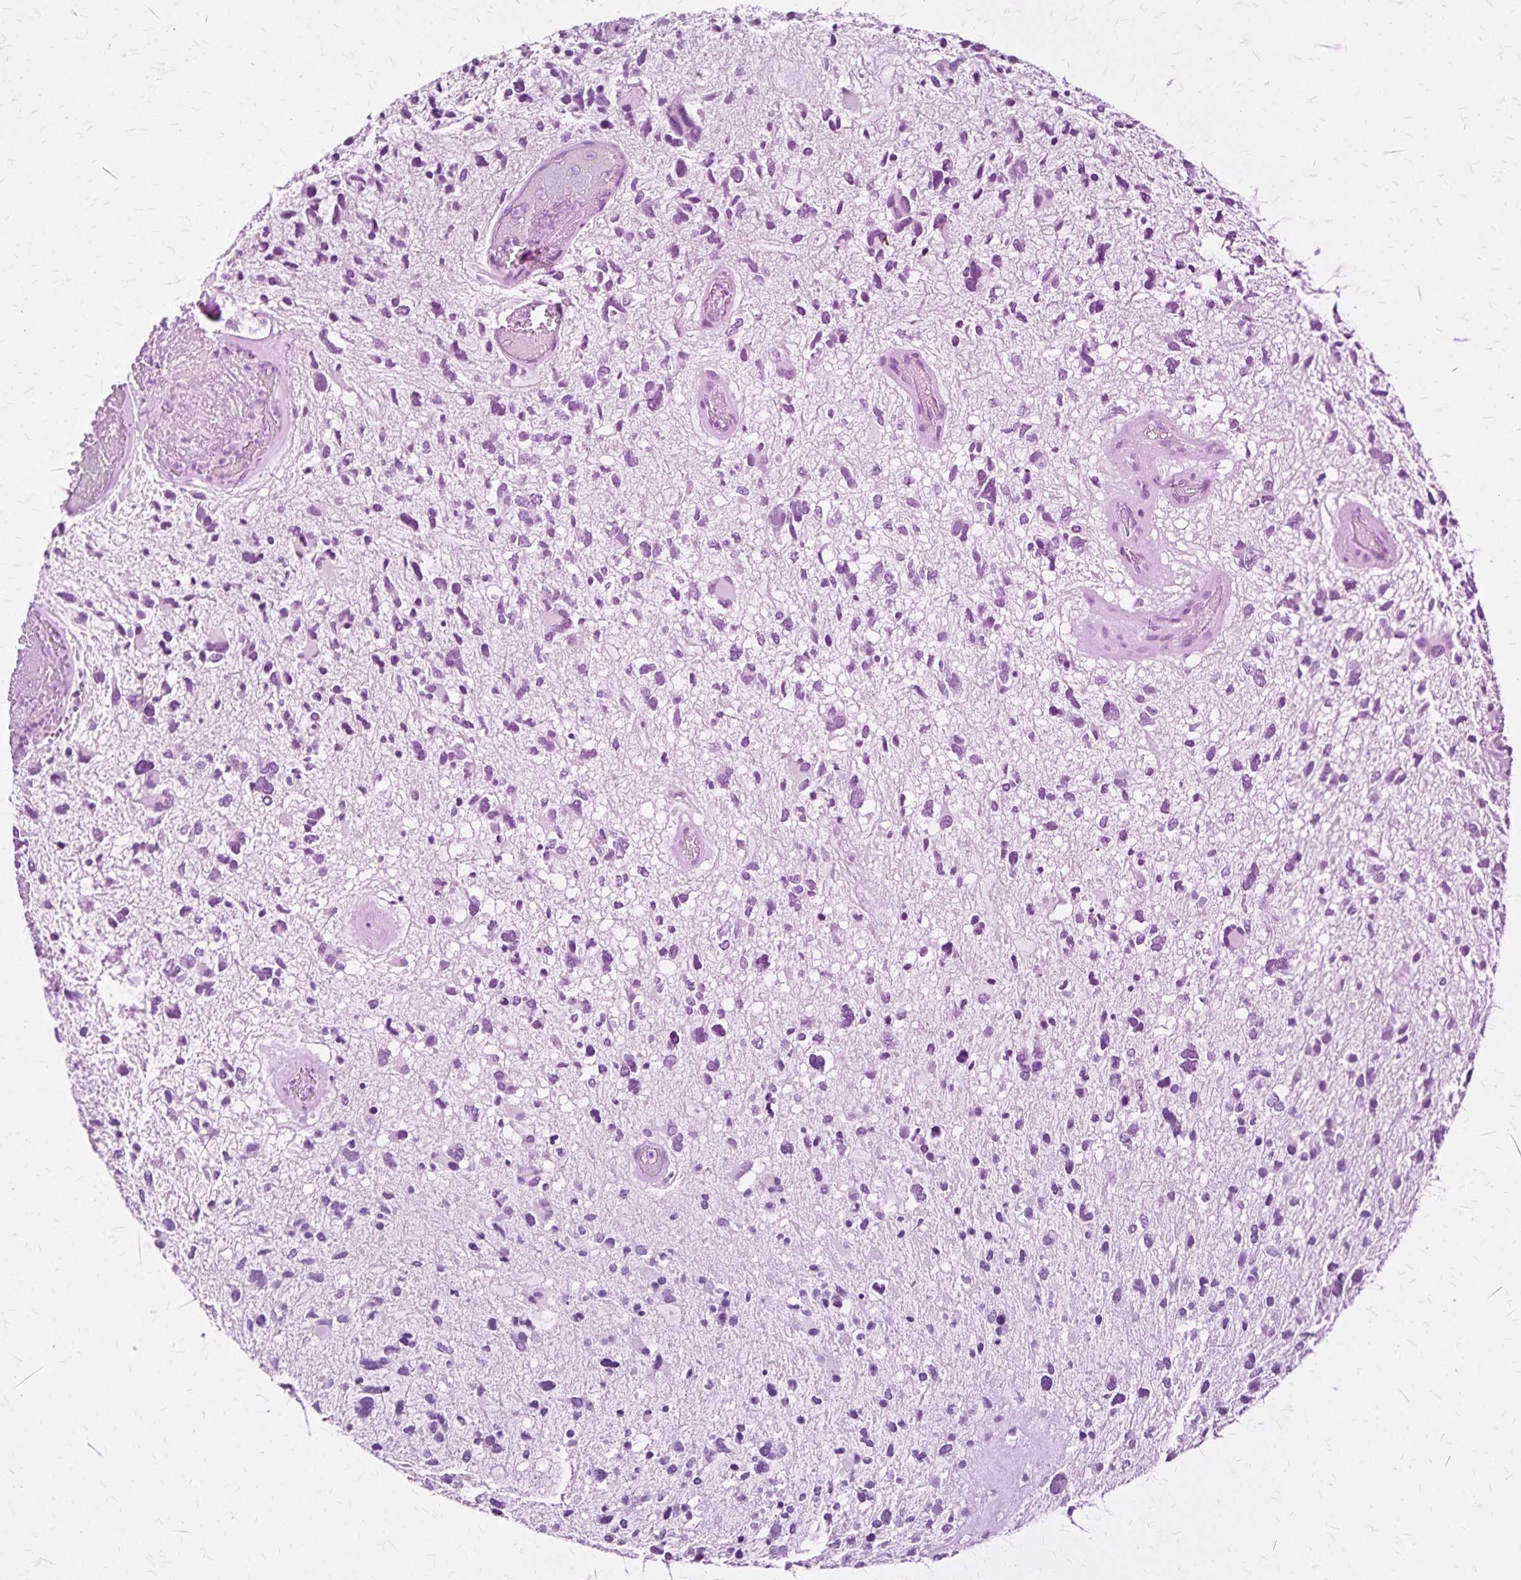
{"staining": {"intensity": "negative", "quantity": "none", "location": "none"}, "tissue": "glioma", "cell_type": "Tumor cells", "image_type": "cancer", "snomed": [{"axis": "morphology", "description": "Glioma, malignant, High grade"}, {"axis": "topography", "description": "Brain"}], "caption": "Photomicrograph shows no protein positivity in tumor cells of malignant glioma (high-grade) tissue.", "gene": "KRT2", "patient": {"sex": "female", "age": 11}}